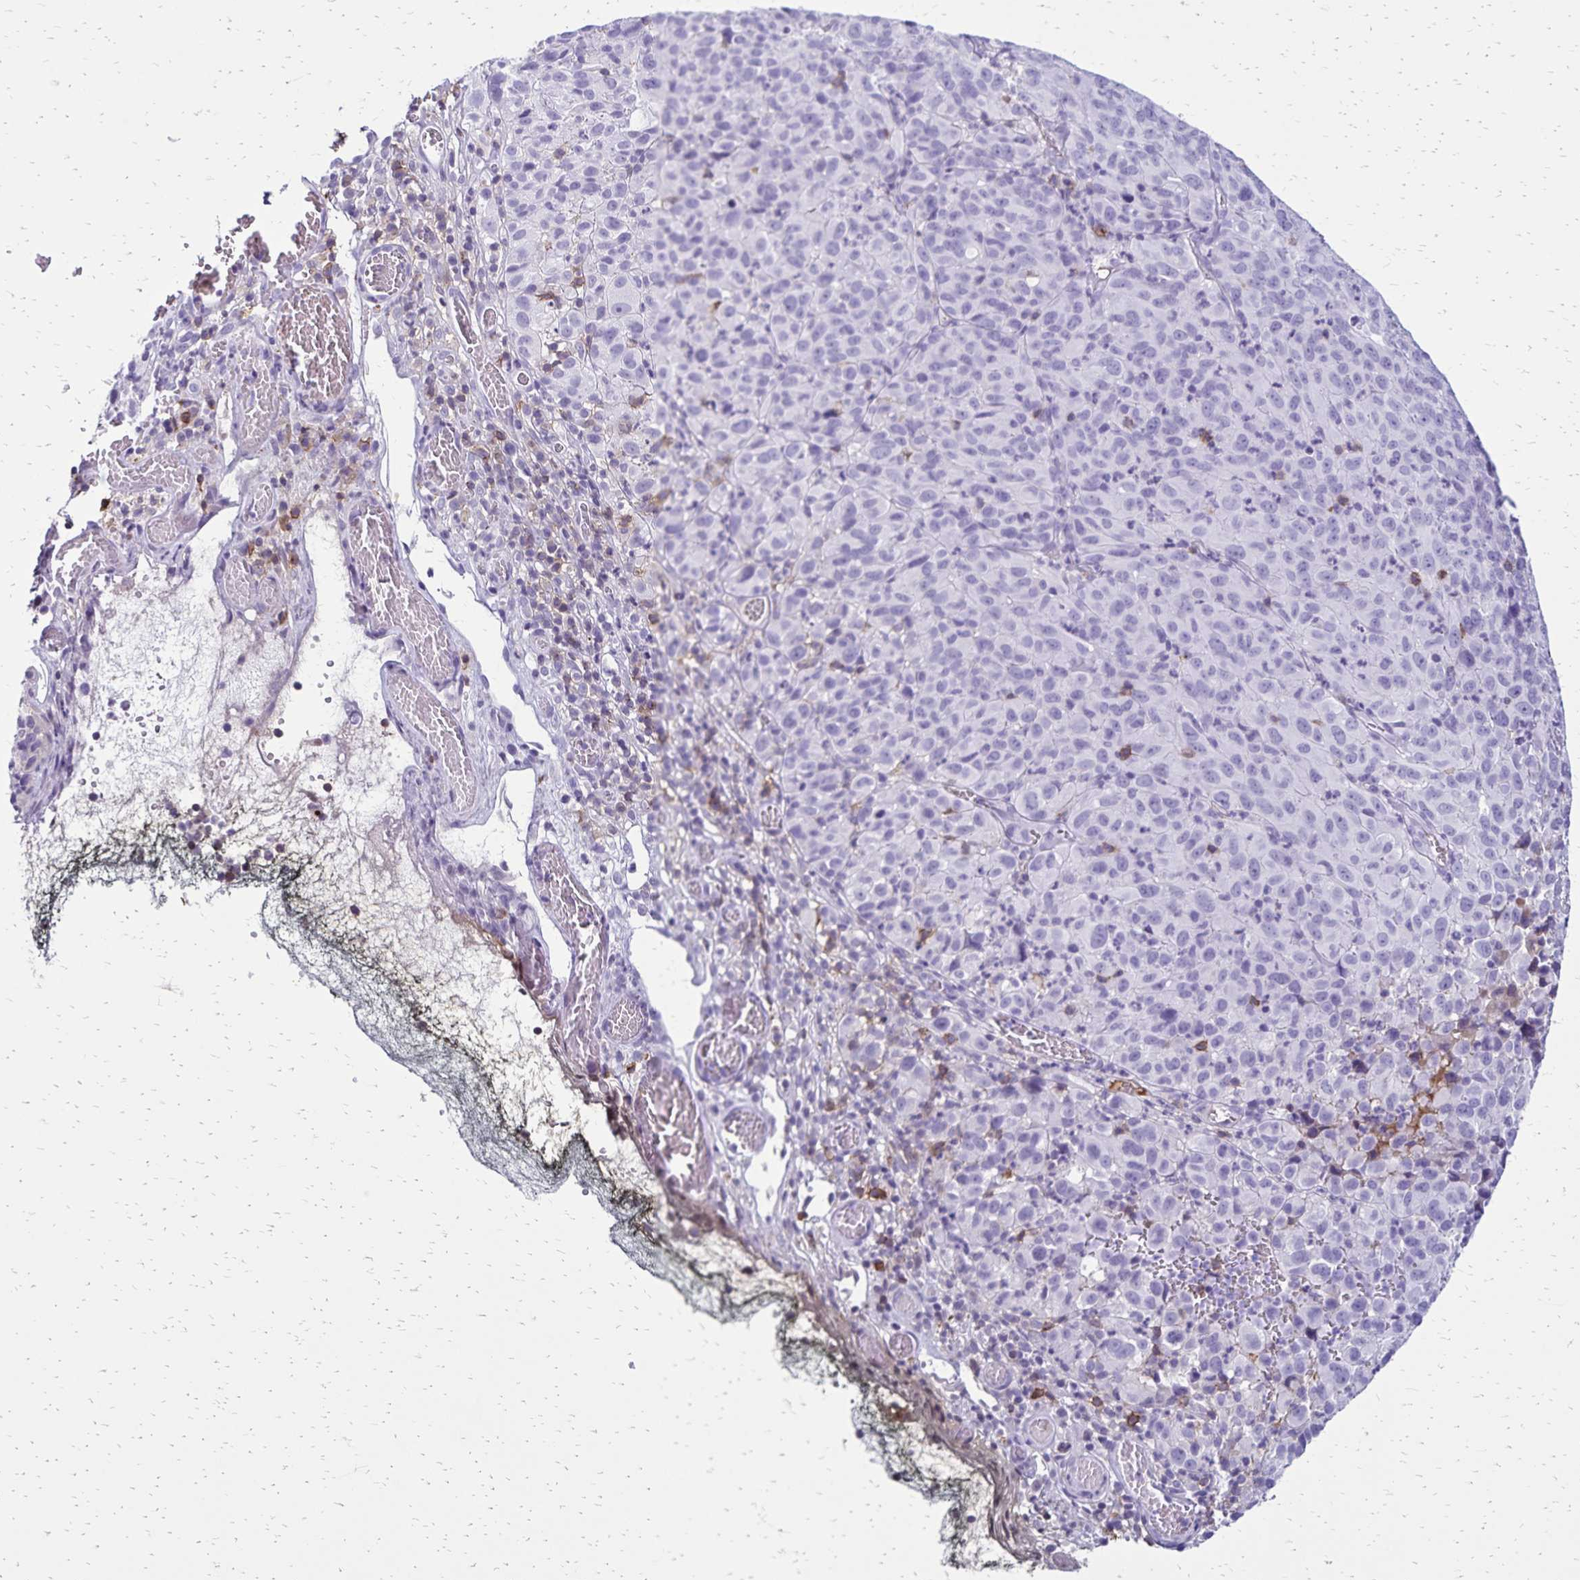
{"staining": {"intensity": "negative", "quantity": "none", "location": "none"}, "tissue": "melanoma", "cell_type": "Tumor cells", "image_type": "cancer", "snomed": [{"axis": "morphology", "description": "Malignant melanoma, NOS"}, {"axis": "topography", "description": "Skin"}], "caption": "Human malignant melanoma stained for a protein using IHC exhibits no positivity in tumor cells.", "gene": "CD27", "patient": {"sex": "male", "age": 51}}